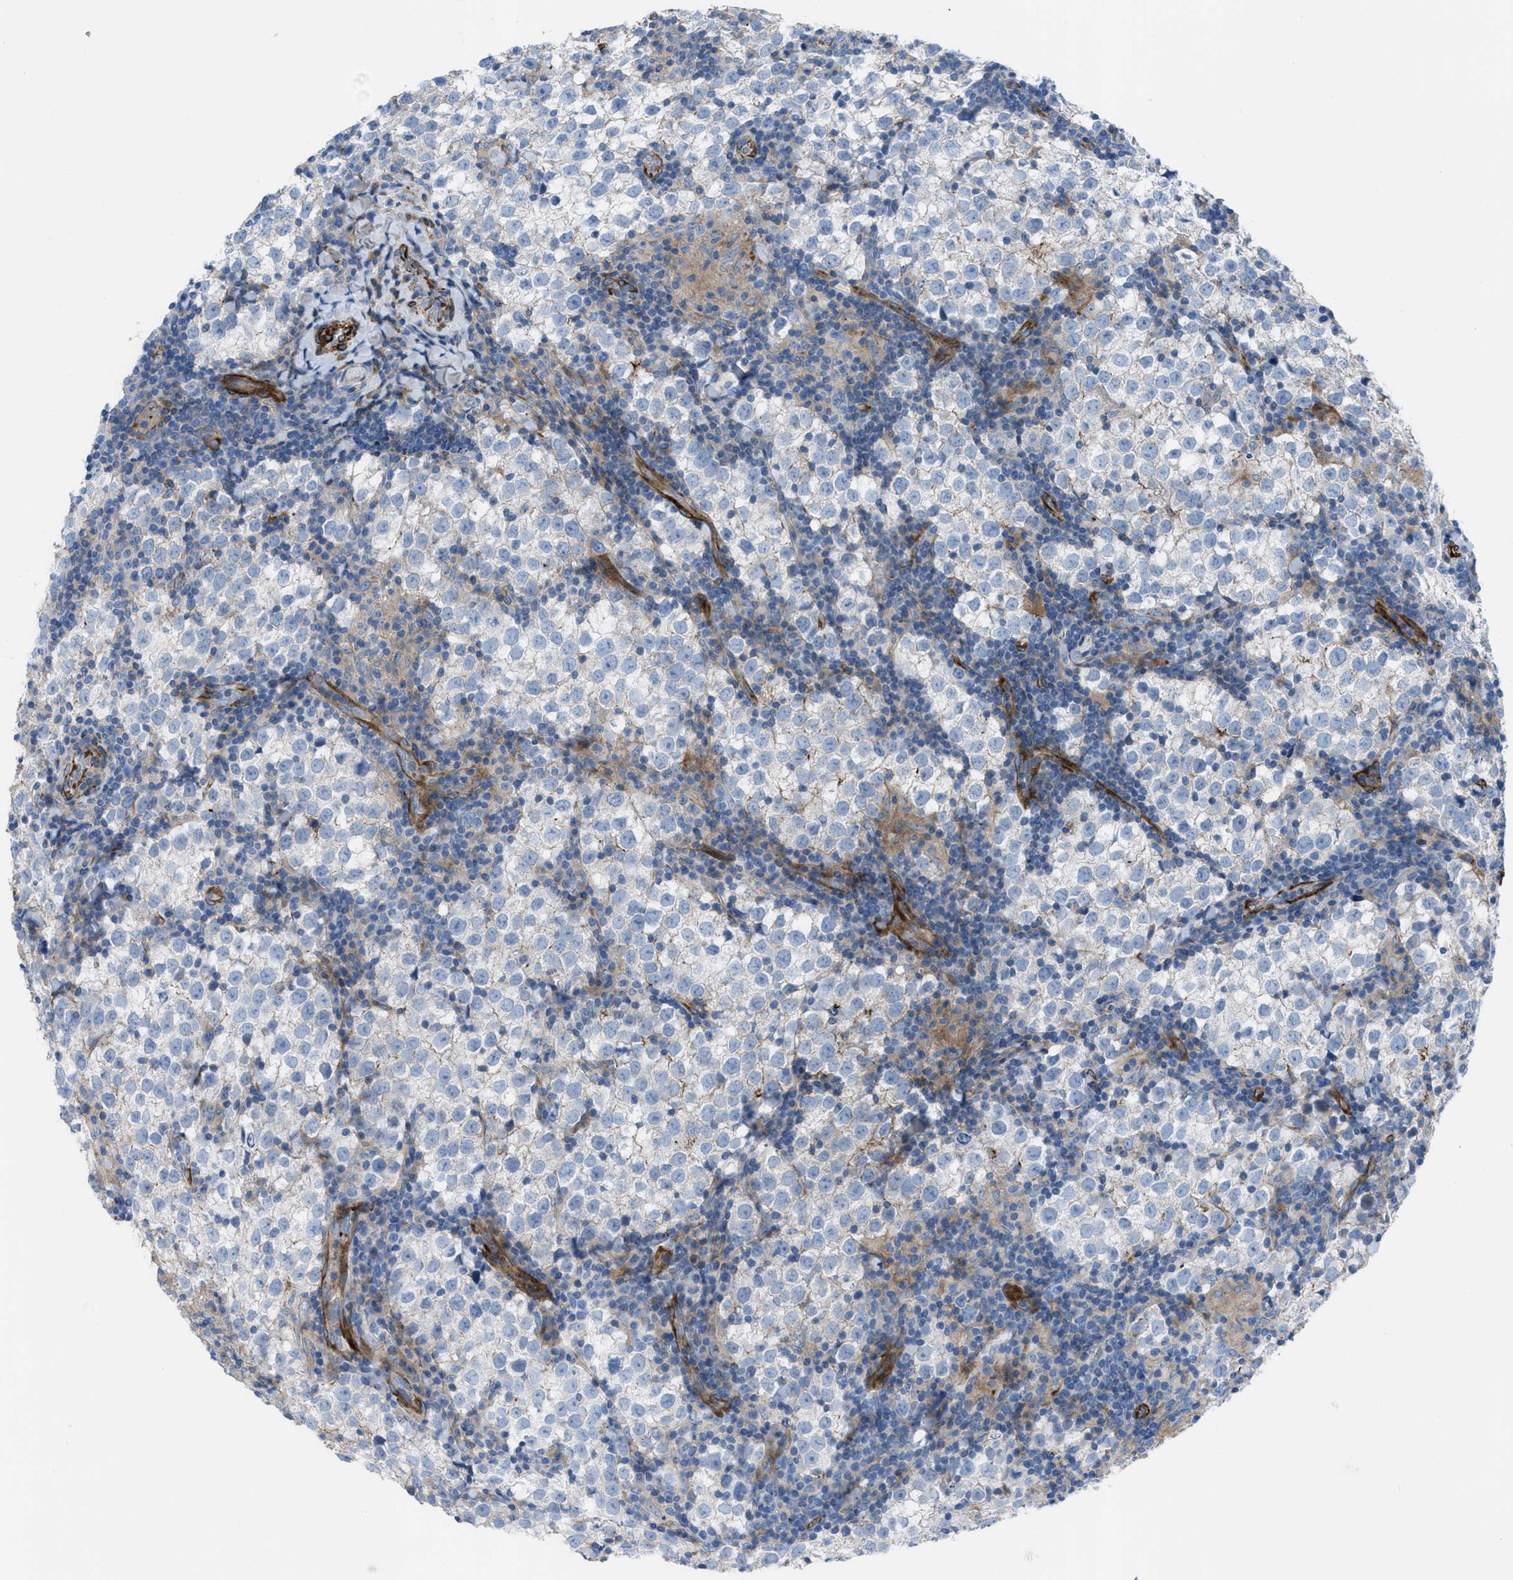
{"staining": {"intensity": "negative", "quantity": "none", "location": "none"}, "tissue": "testis cancer", "cell_type": "Tumor cells", "image_type": "cancer", "snomed": [{"axis": "morphology", "description": "Seminoma, NOS"}, {"axis": "morphology", "description": "Carcinoma, Embryonal, NOS"}, {"axis": "topography", "description": "Testis"}], "caption": "This is an immunohistochemistry photomicrograph of testis cancer (seminoma). There is no staining in tumor cells.", "gene": "KCNH7", "patient": {"sex": "male", "age": 36}}